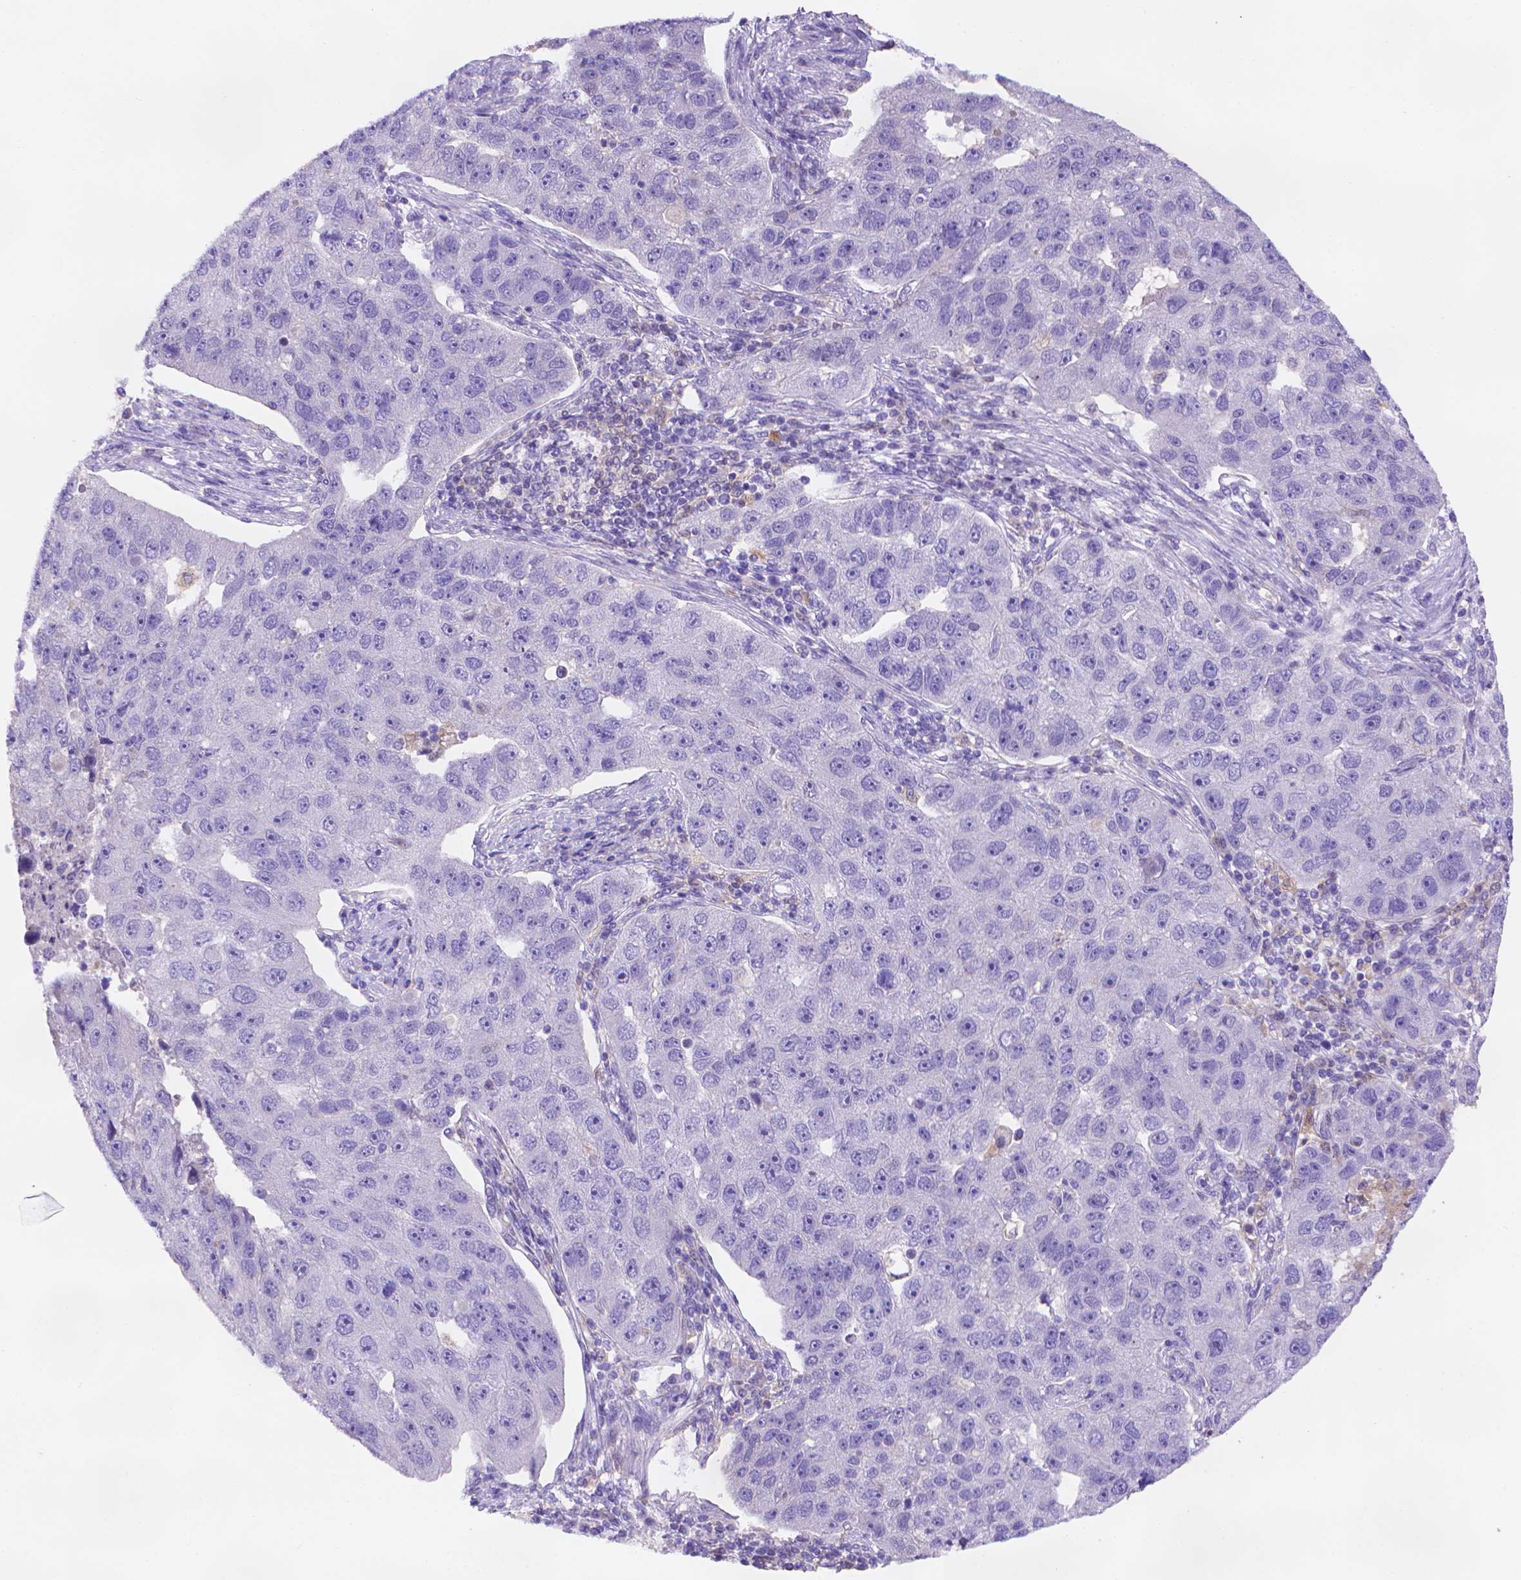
{"staining": {"intensity": "negative", "quantity": "none", "location": "none"}, "tissue": "pancreatic cancer", "cell_type": "Tumor cells", "image_type": "cancer", "snomed": [{"axis": "morphology", "description": "Adenocarcinoma, NOS"}, {"axis": "topography", "description": "Pancreas"}], "caption": "A high-resolution photomicrograph shows immunohistochemistry (IHC) staining of pancreatic adenocarcinoma, which displays no significant expression in tumor cells.", "gene": "FGD2", "patient": {"sex": "female", "age": 61}}